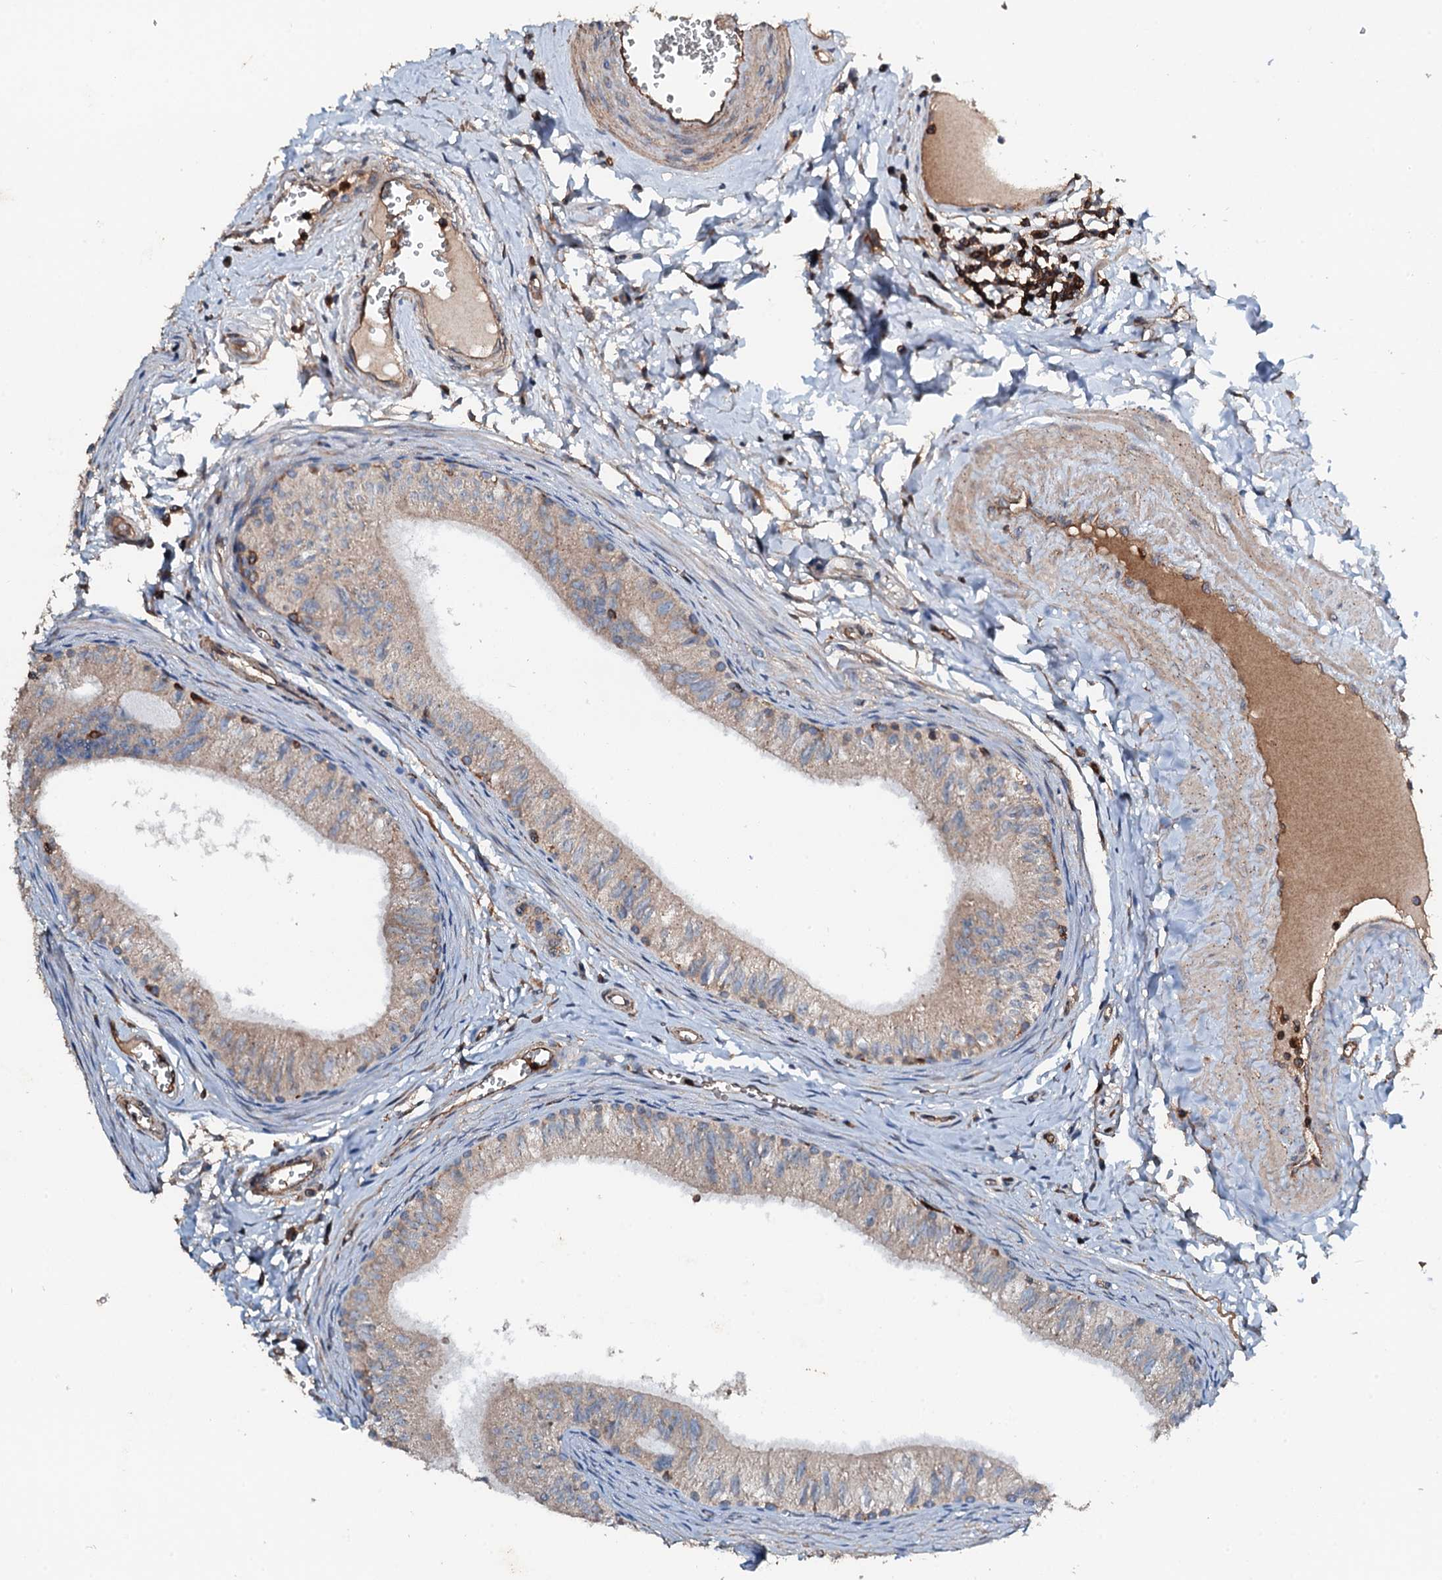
{"staining": {"intensity": "weak", "quantity": ">75%", "location": "cytoplasmic/membranous"}, "tissue": "epididymis", "cell_type": "Glandular cells", "image_type": "normal", "snomed": [{"axis": "morphology", "description": "Normal tissue, NOS"}, {"axis": "topography", "description": "Epididymis"}], "caption": "About >75% of glandular cells in benign human epididymis reveal weak cytoplasmic/membranous protein positivity as visualized by brown immunohistochemical staining.", "gene": "GRK2", "patient": {"sex": "male", "age": 42}}